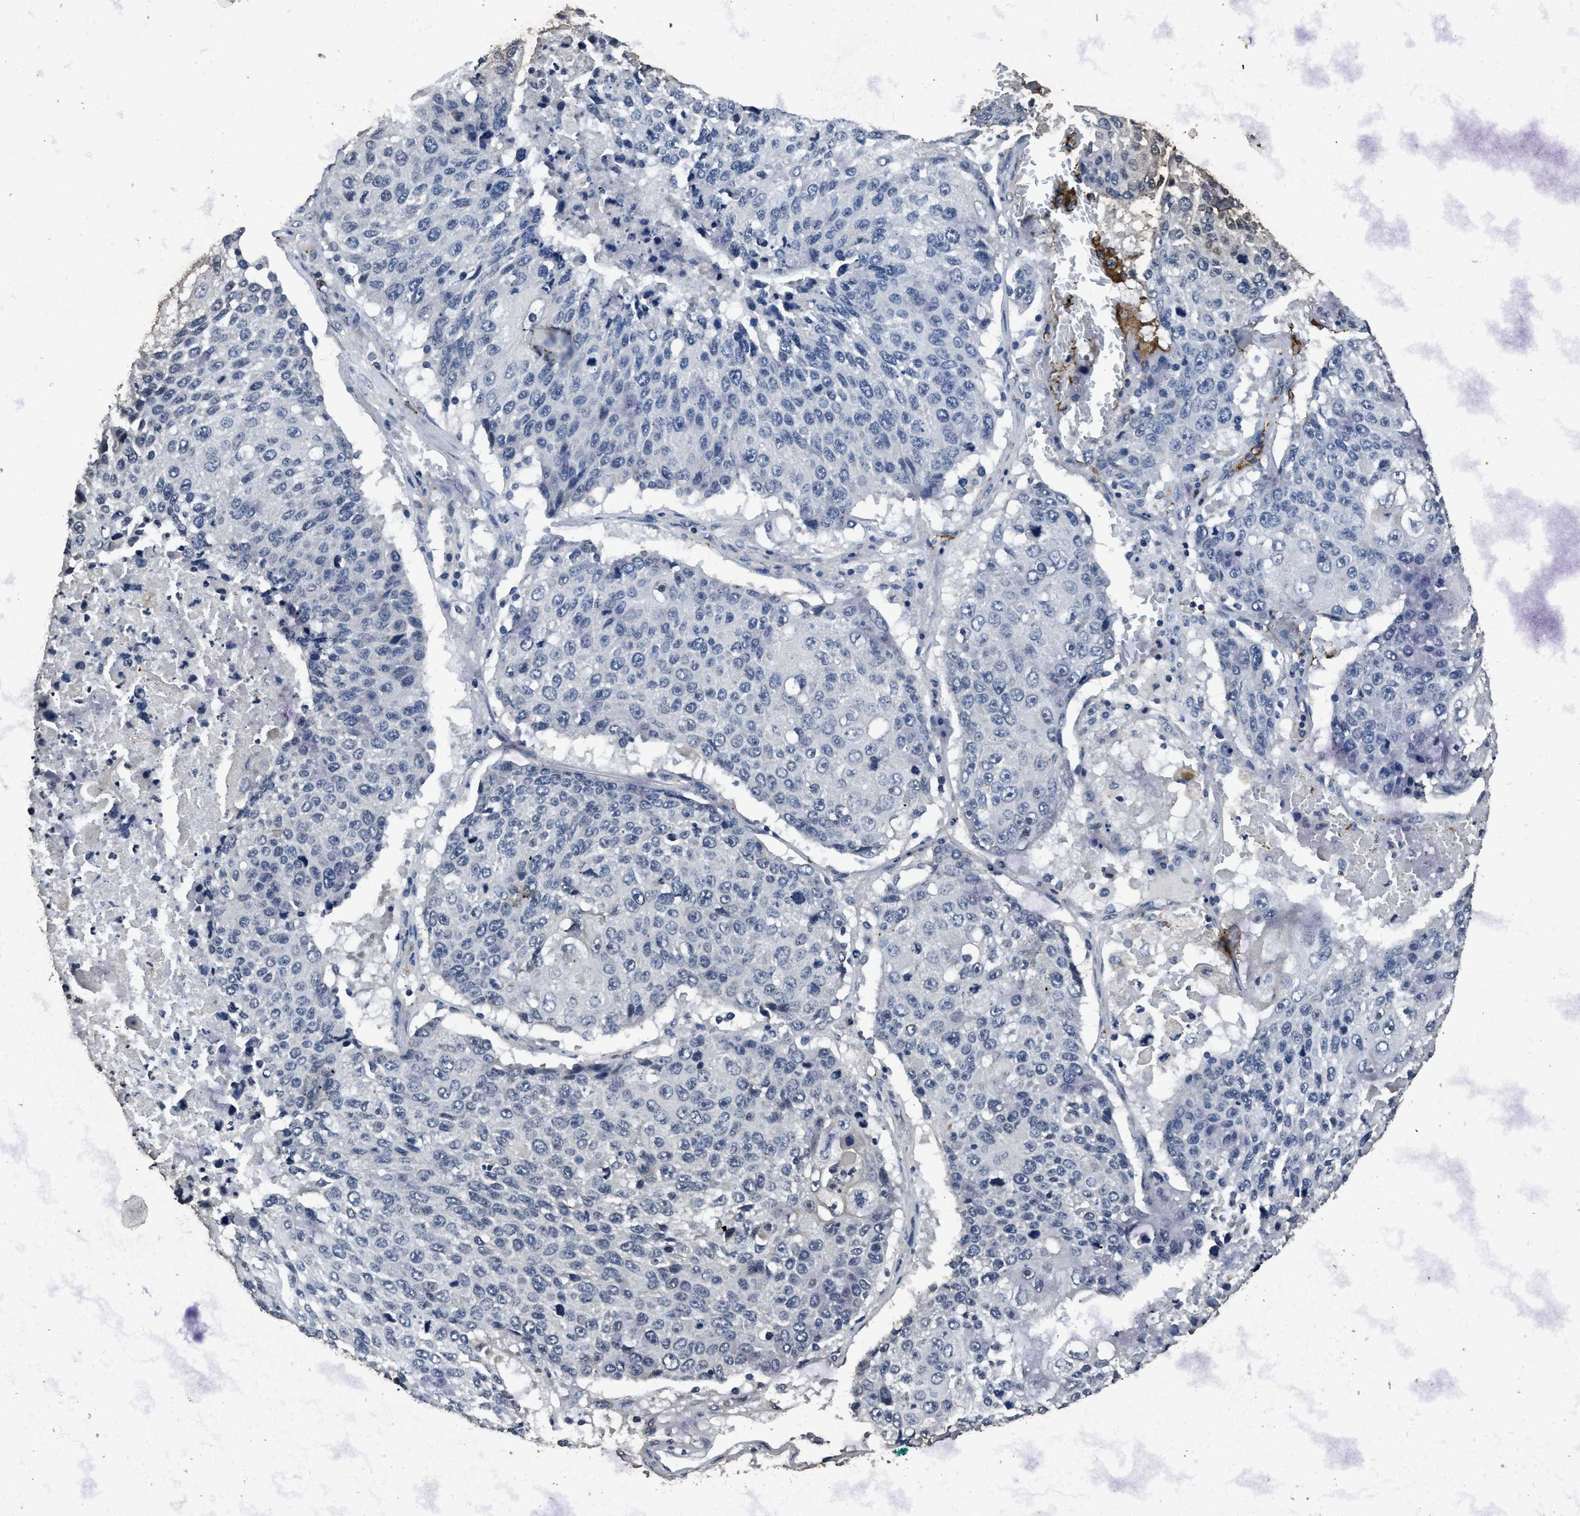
{"staining": {"intensity": "negative", "quantity": "none", "location": "none"}, "tissue": "lung cancer", "cell_type": "Tumor cells", "image_type": "cancer", "snomed": [{"axis": "morphology", "description": "Squamous cell carcinoma, NOS"}, {"axis": "topography", "description": "Lung"}], "caption": "Photomicrograph shows no significant protein positivity in tumor cells of squamous cell carcinoma (lung).", "gene": "ITGA2B", "patient": {"sex": "male", "age": 61}}